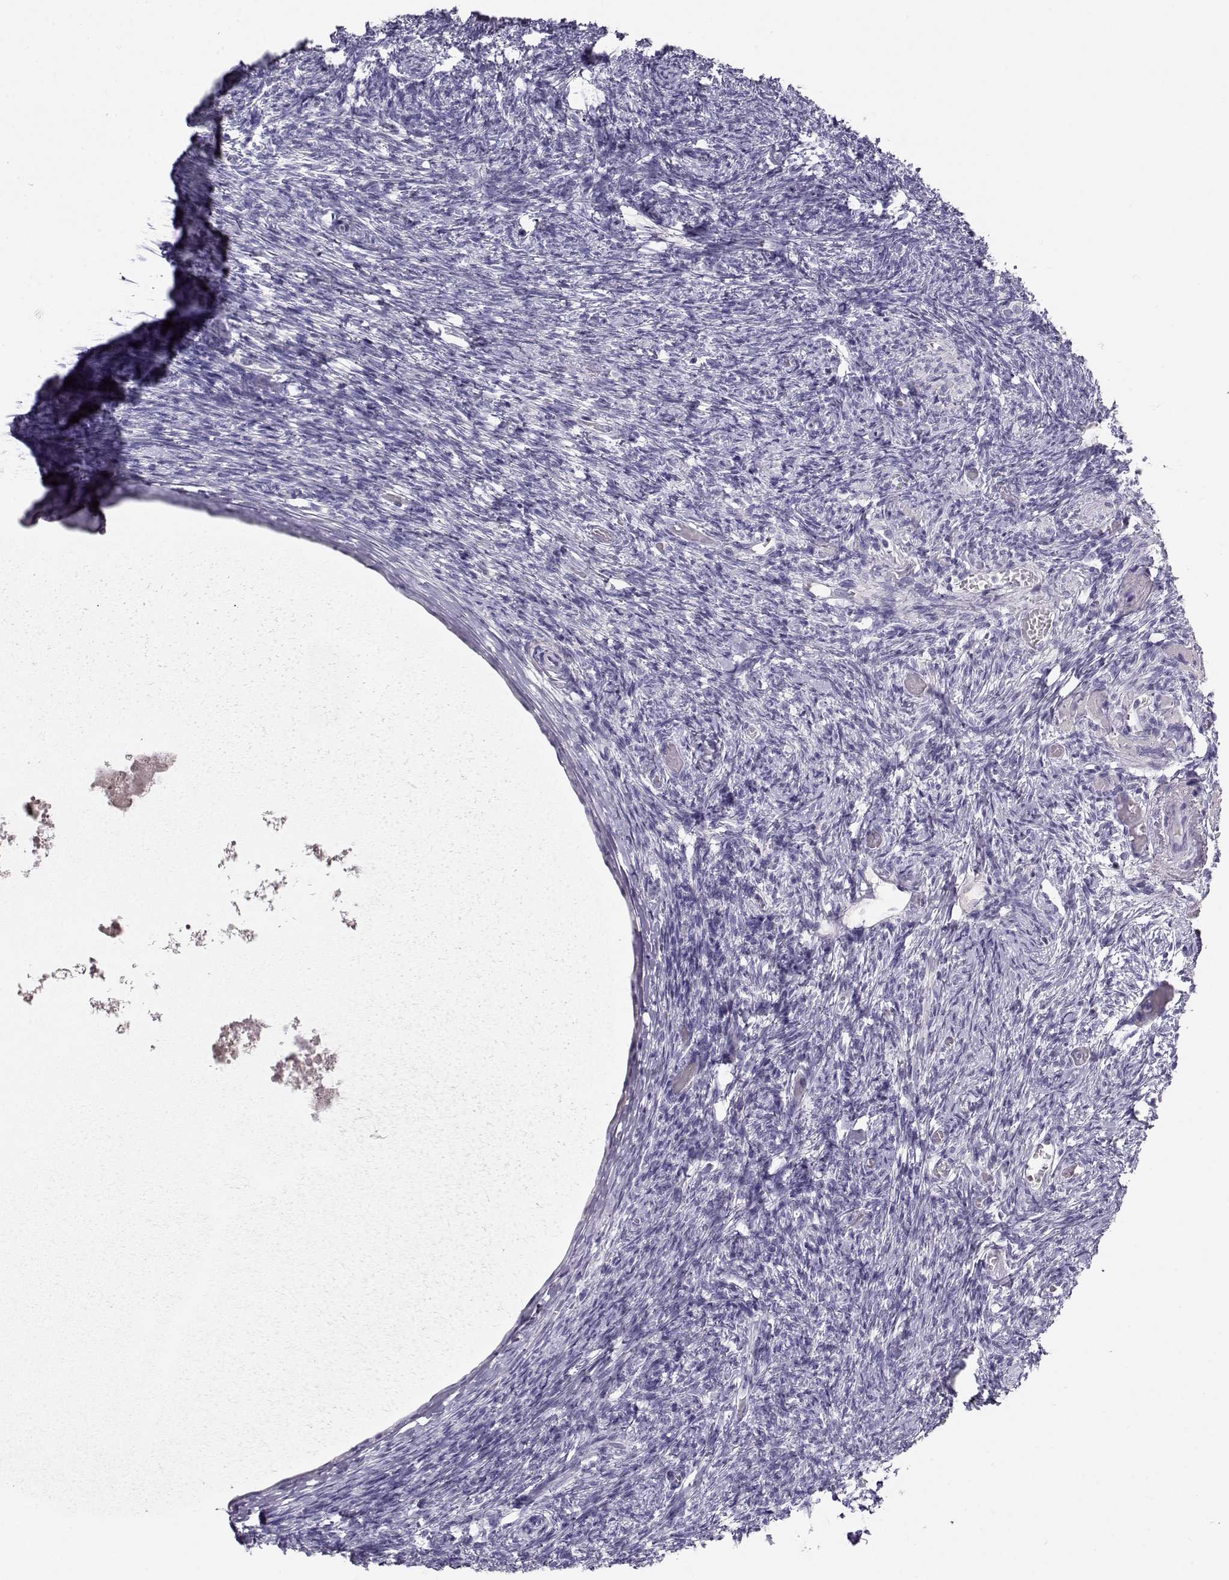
{"staining": {"intensity": "negative", "quantity": "none", "location": "none"}, "tissue": "ovary", "cell_type": "Ovarian stroma cells", "image_type": "normal", "snomed": [{"axis": "morphology", "description": "Normal tissue, NOS"}, {"axis": "topography", "description": "Ovary"}], "caption": "The photomicrograph demonstrates no staining of ovarian stroma cells in benign ovary. (DAB IHC with hematoxylin counter stain).", "gene": "OPN5", "patient": {"sex": "female", "age": 72}}